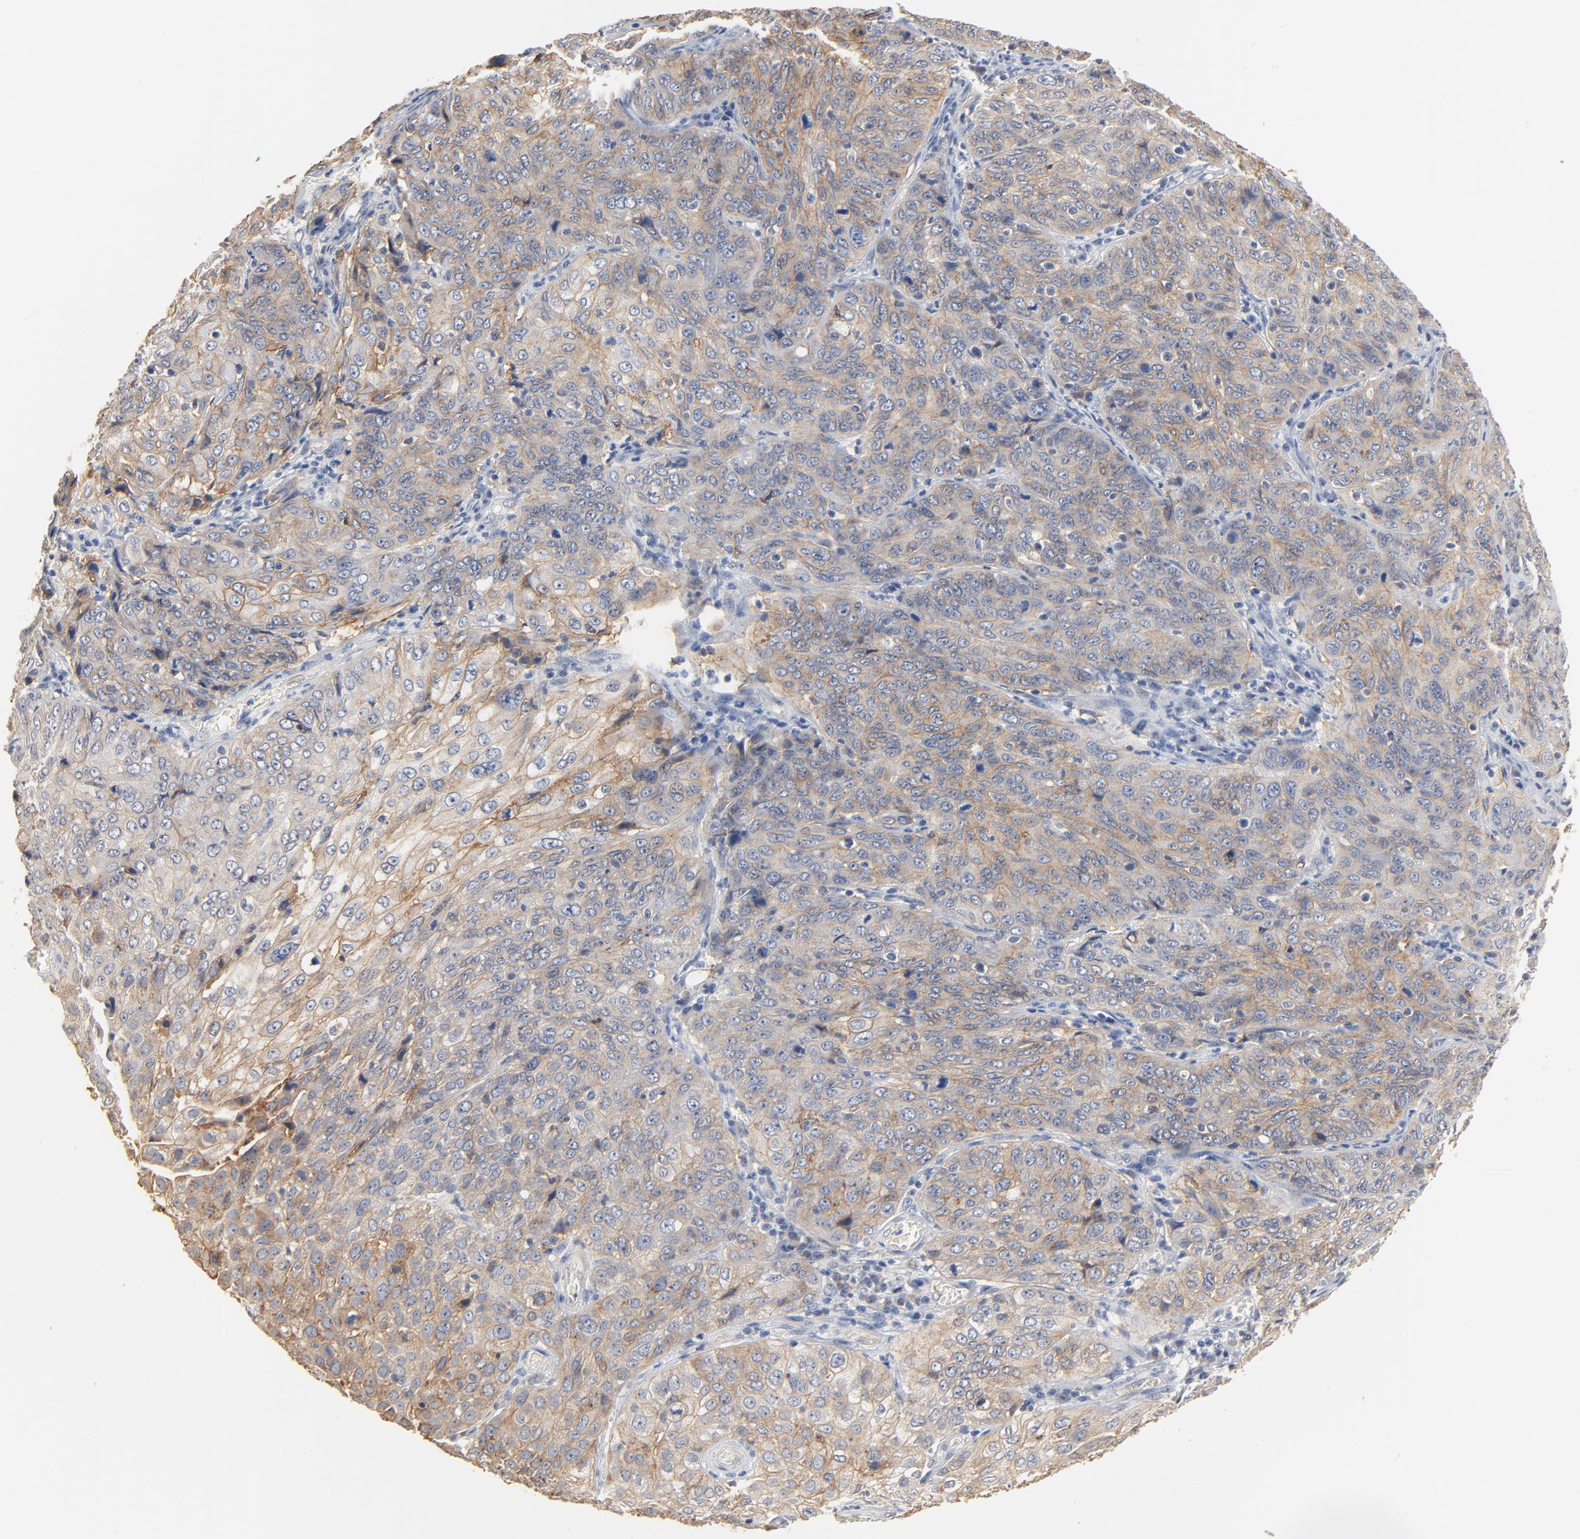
{"staining": {"intensity": "weak", "quantity": ">75%", "location": "cytoplasmic/membranous"}, "tissue": "cervical cancer", "cell_type": "Tumor cells", "image_type": "cancer", "snomed": [{"axis": "morphology", "description": "Squamous cell carcinoma, NOS"}, {"axis": "topography", "description": "Cervix"}], "caption": "Brown immunohistochemical staining in cervical squamous cell carcinoma reveals weak cytoplasmic/membranous positivity in about >75% of tumor cells. (DAB (3,3'-diaminobenzidine) IHC, brown staining for protein, blue staining for nuclei).", "gene": "EPCAM", "patient": {"sex": "female", "age": 38}}